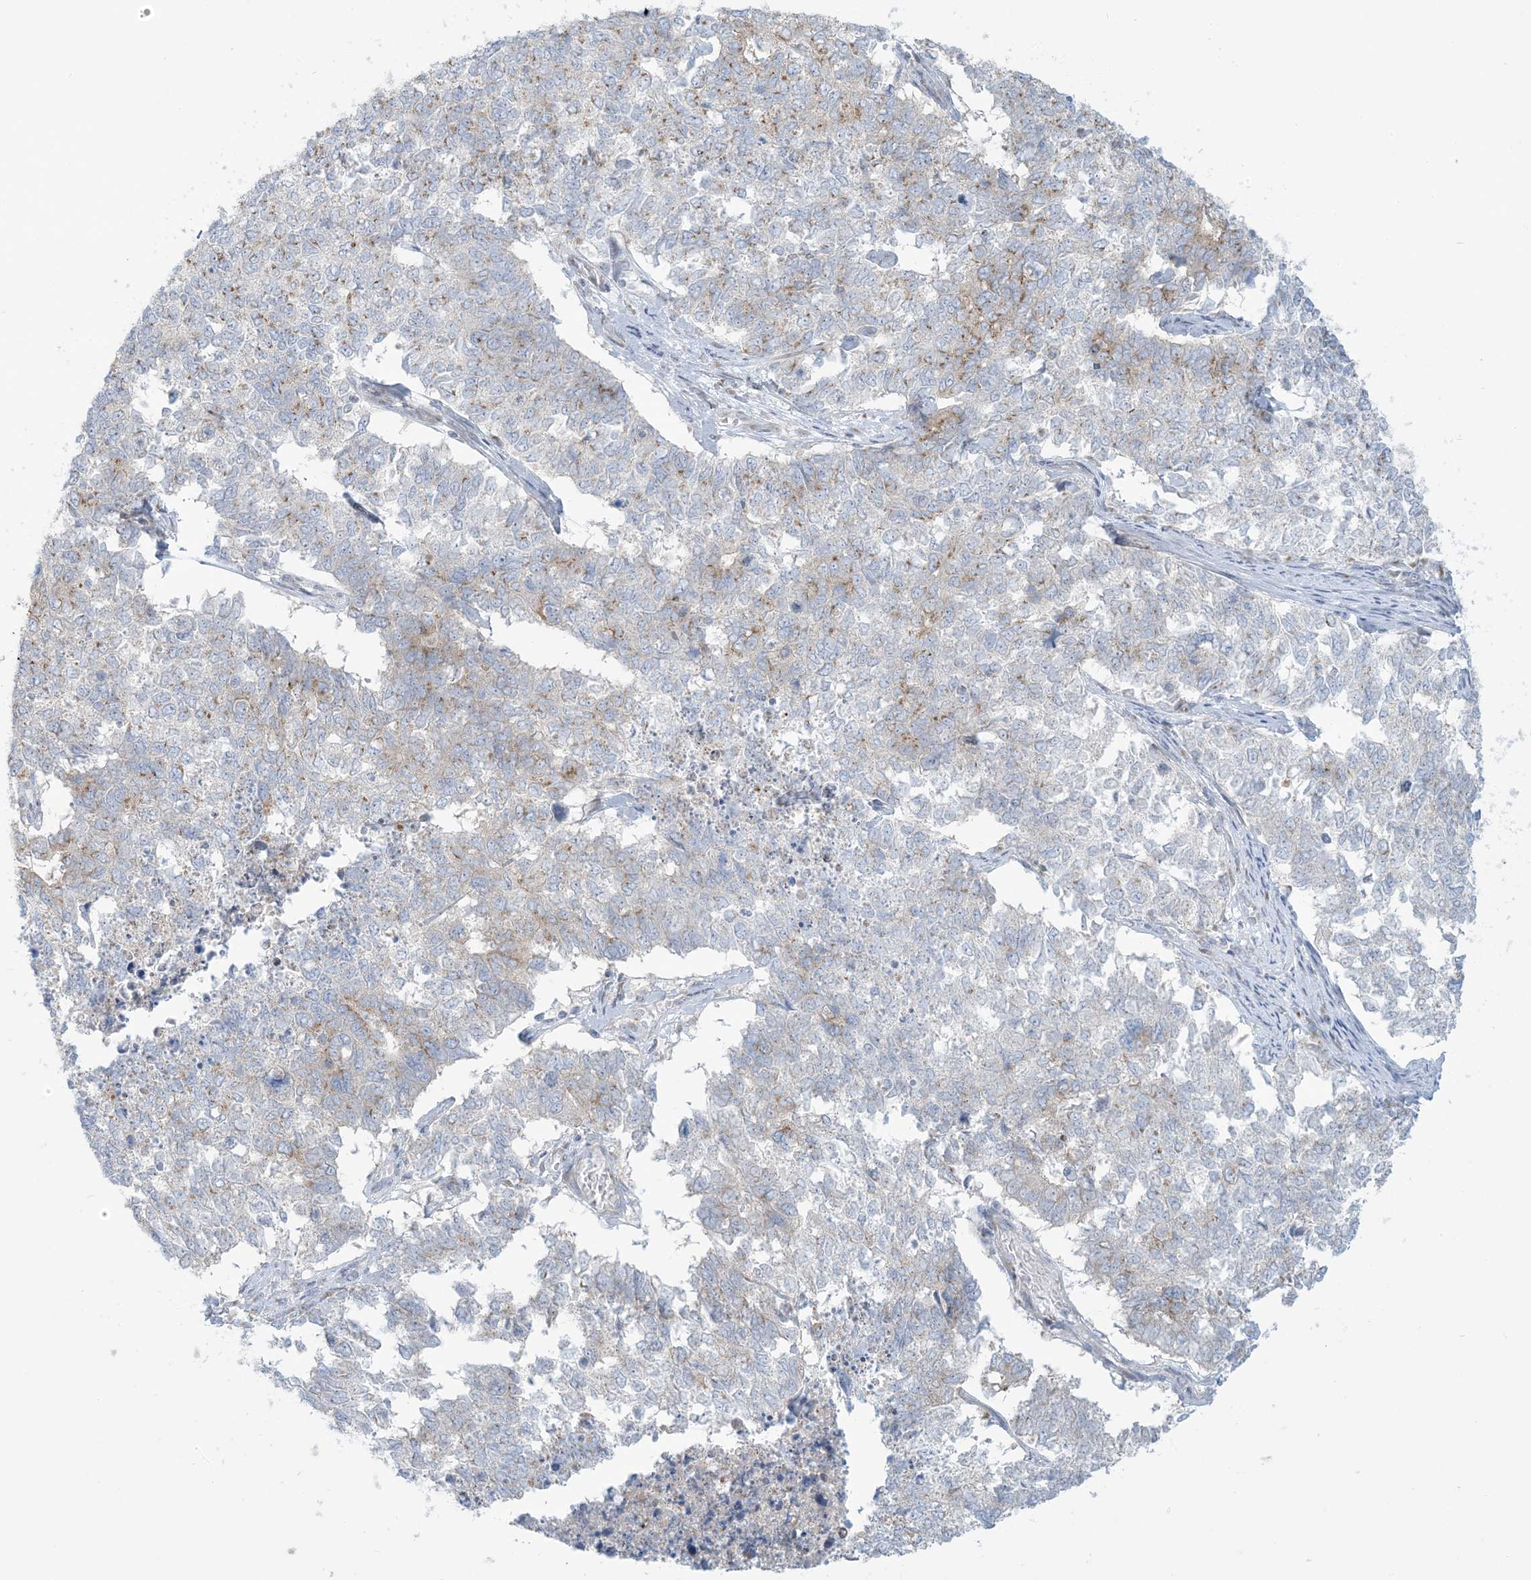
{"staining": {"intensity": "moderate", "quantity": "<25%", "location": "cytoplasmic/membranous"}, "tissue": "cervical cancer", "cell_type": "Tumor cells", "image_type": "cancer", "snomed": [{"axis": "morphology", "description": "Squamous cell carcinoma, NOS"}, {"axis": "topography", "description": "Cervix"}], "caption": "Squamous cell carcinoma (cervical) tissue reveals moderate cytoplasmic/membranous positivity in approximately <25% of tumor cells The protein of interest is shown in brown color, while the nuclei are stained blue.", "gene": "AFTPH", "patient": {"sex": "female", "age": 63}}